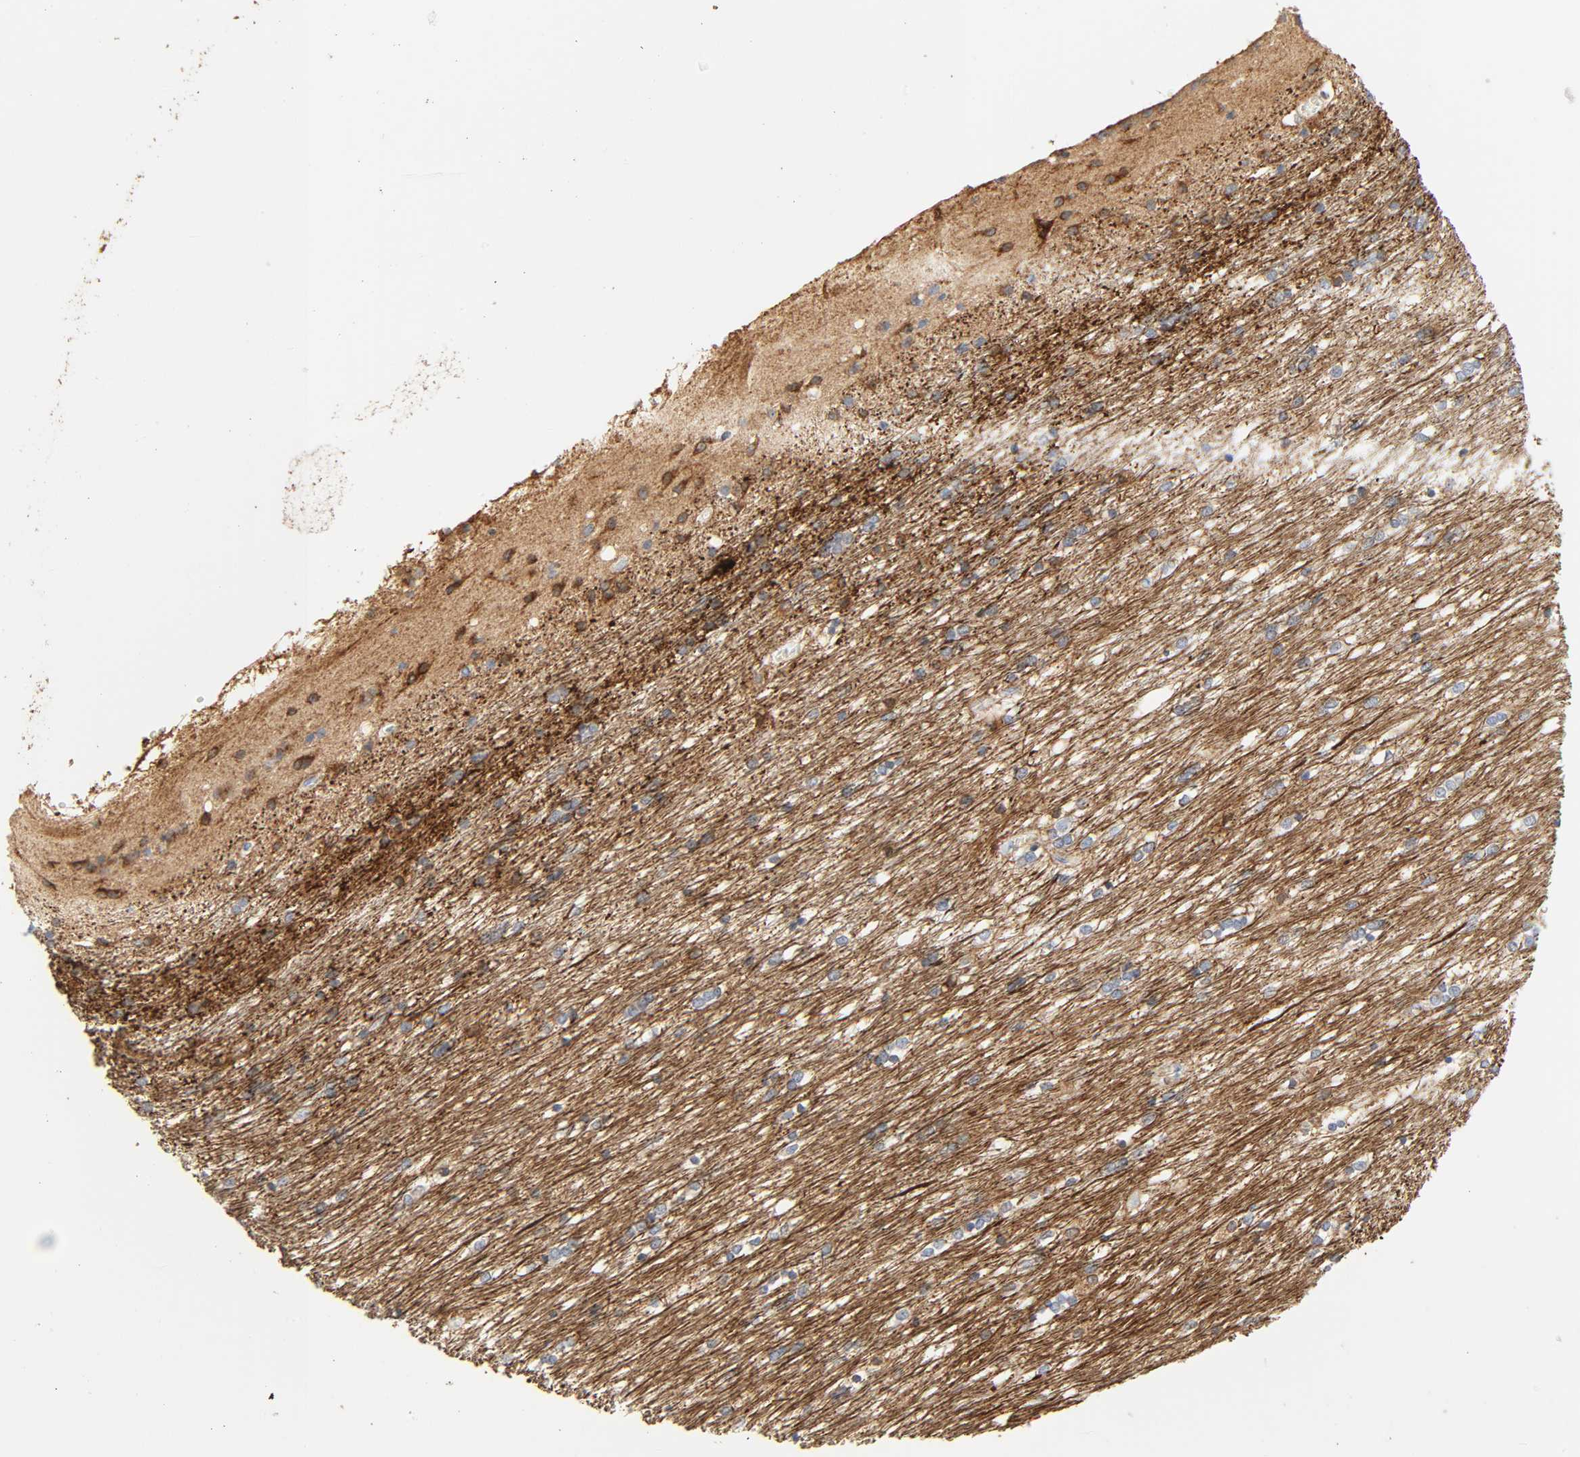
{"staining": {"intensity": "strong", "quantity": "<25%", "location": "cytoplasmic/membranous"}, "tissue": "caudate", "cell_type": "Glial cells", "image_type": "normal", "snomed": [{"axis": "morphology", "description": "Normal tissue, NOS"}, {"axis": "topography", "description": "Lateral ventricle wall"}], "caption": "The micrograph displays immunohistochemical staining of benign caudate. There is strong cytoplasmic/membranous positivity is appreciated in about <25% of glial cells. Using DAB (brown) and hematoxylin (blue) stains, captured at high magnification using brightfield microscopy.", "gene": "CAMK2A", "patient": {"sex": "female", "age": 19}}